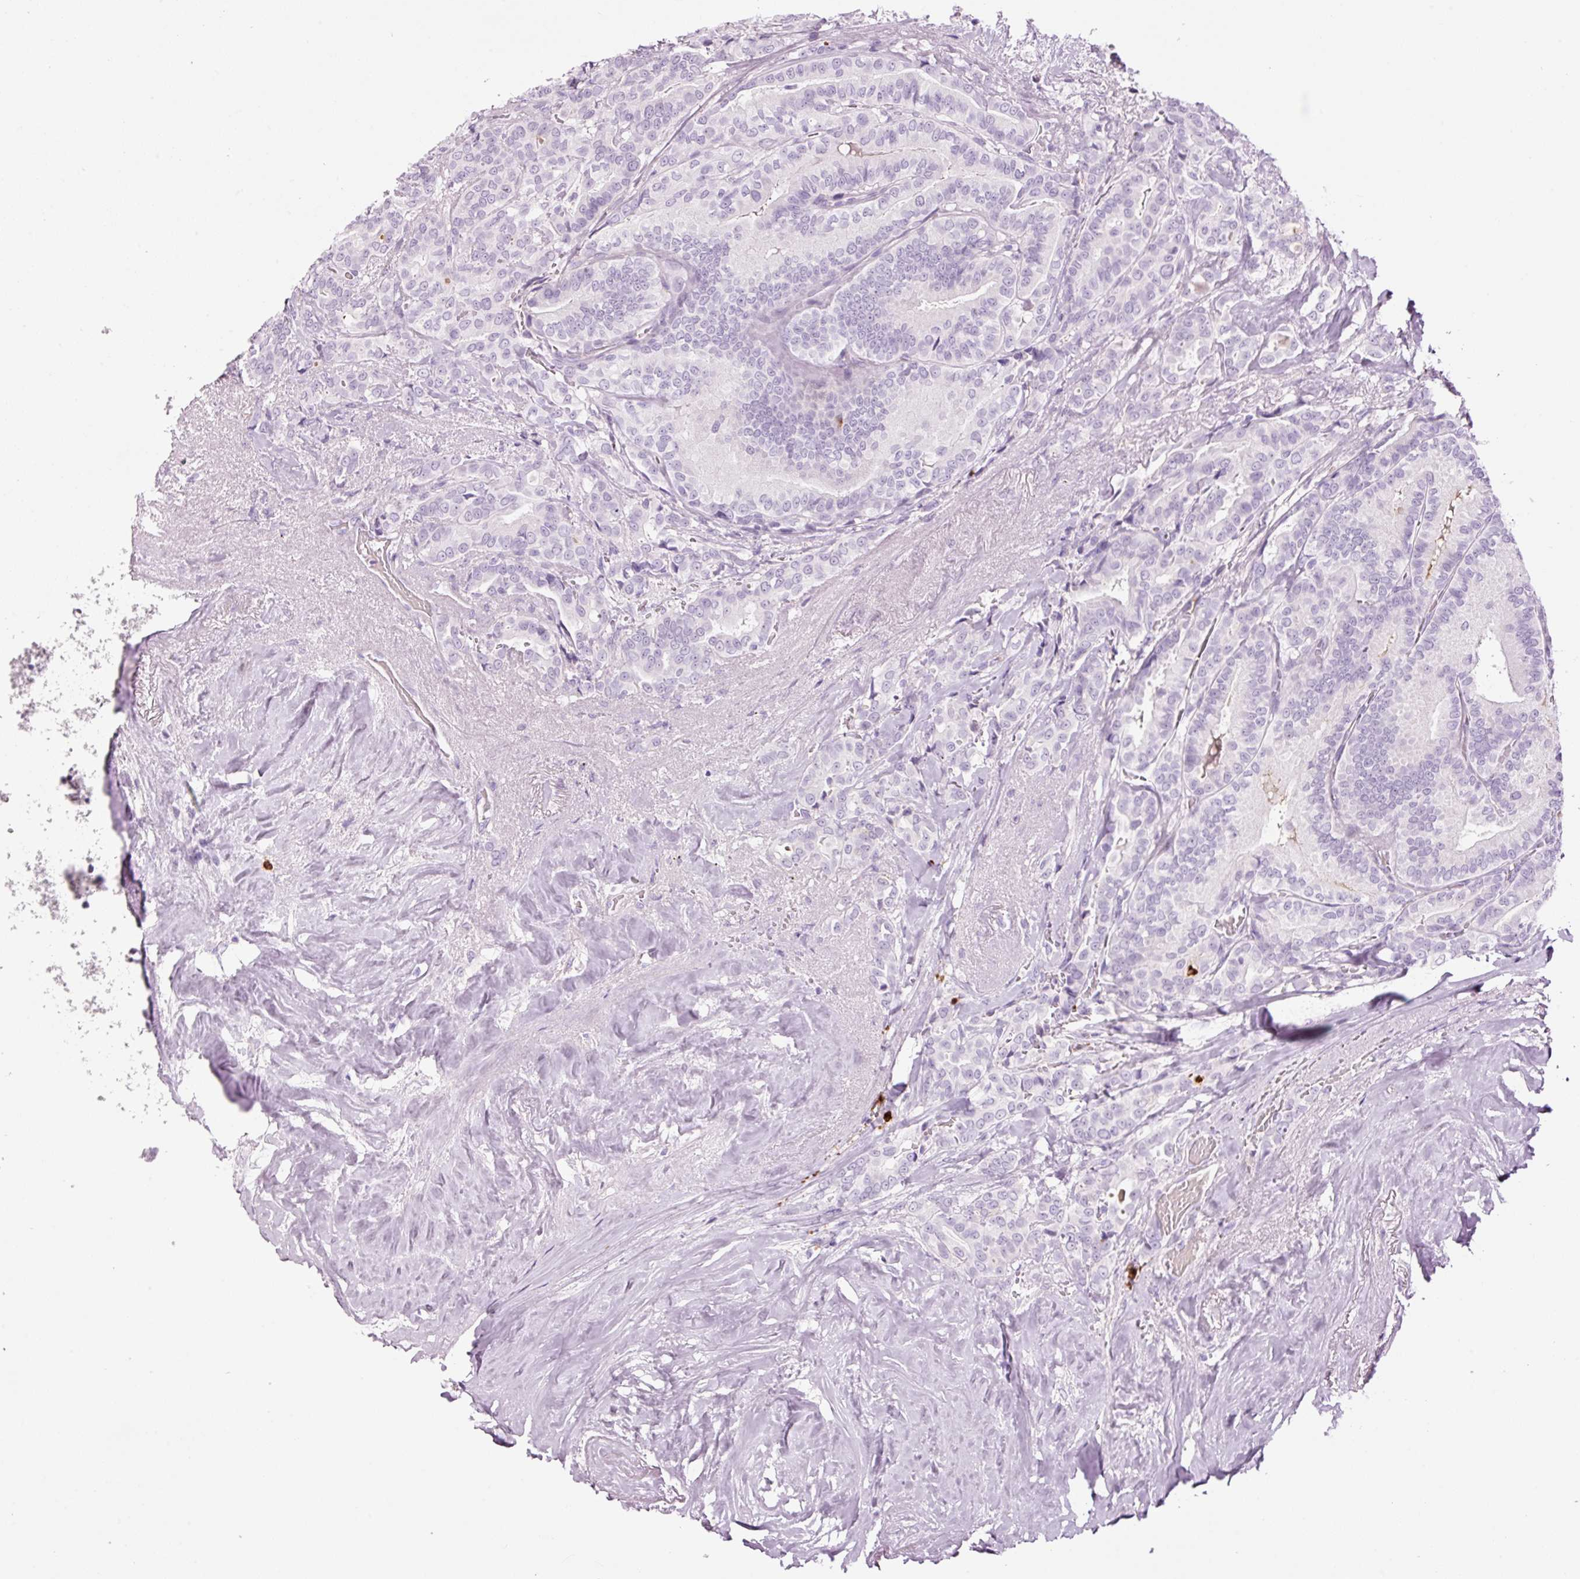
{"staining": {"intensity": "negative", "quantity": "none", "location": "none"}, "tissue": "thyroid cancer", "cell_type": "Tumor cells", "image_type": "cancer", "snomed": [{"axis": "morphology", "description": "Papillary adenocarcinoma, NOS"}, {"axis": "topography", "description": "Thyroid gland"}], "caption": "IHC photomicrograph of neoplastic tissue: thyroid cancer stained with DAB shows no significant protein staining in tumor cells. Brightfield microscopy of immunohistochemistry (IHC) stained with DAB (brown) and hematoxylin (blue), captured at high magnification.", "gene": "KLF1", "patient": {"sex": "male", "age": 61}}